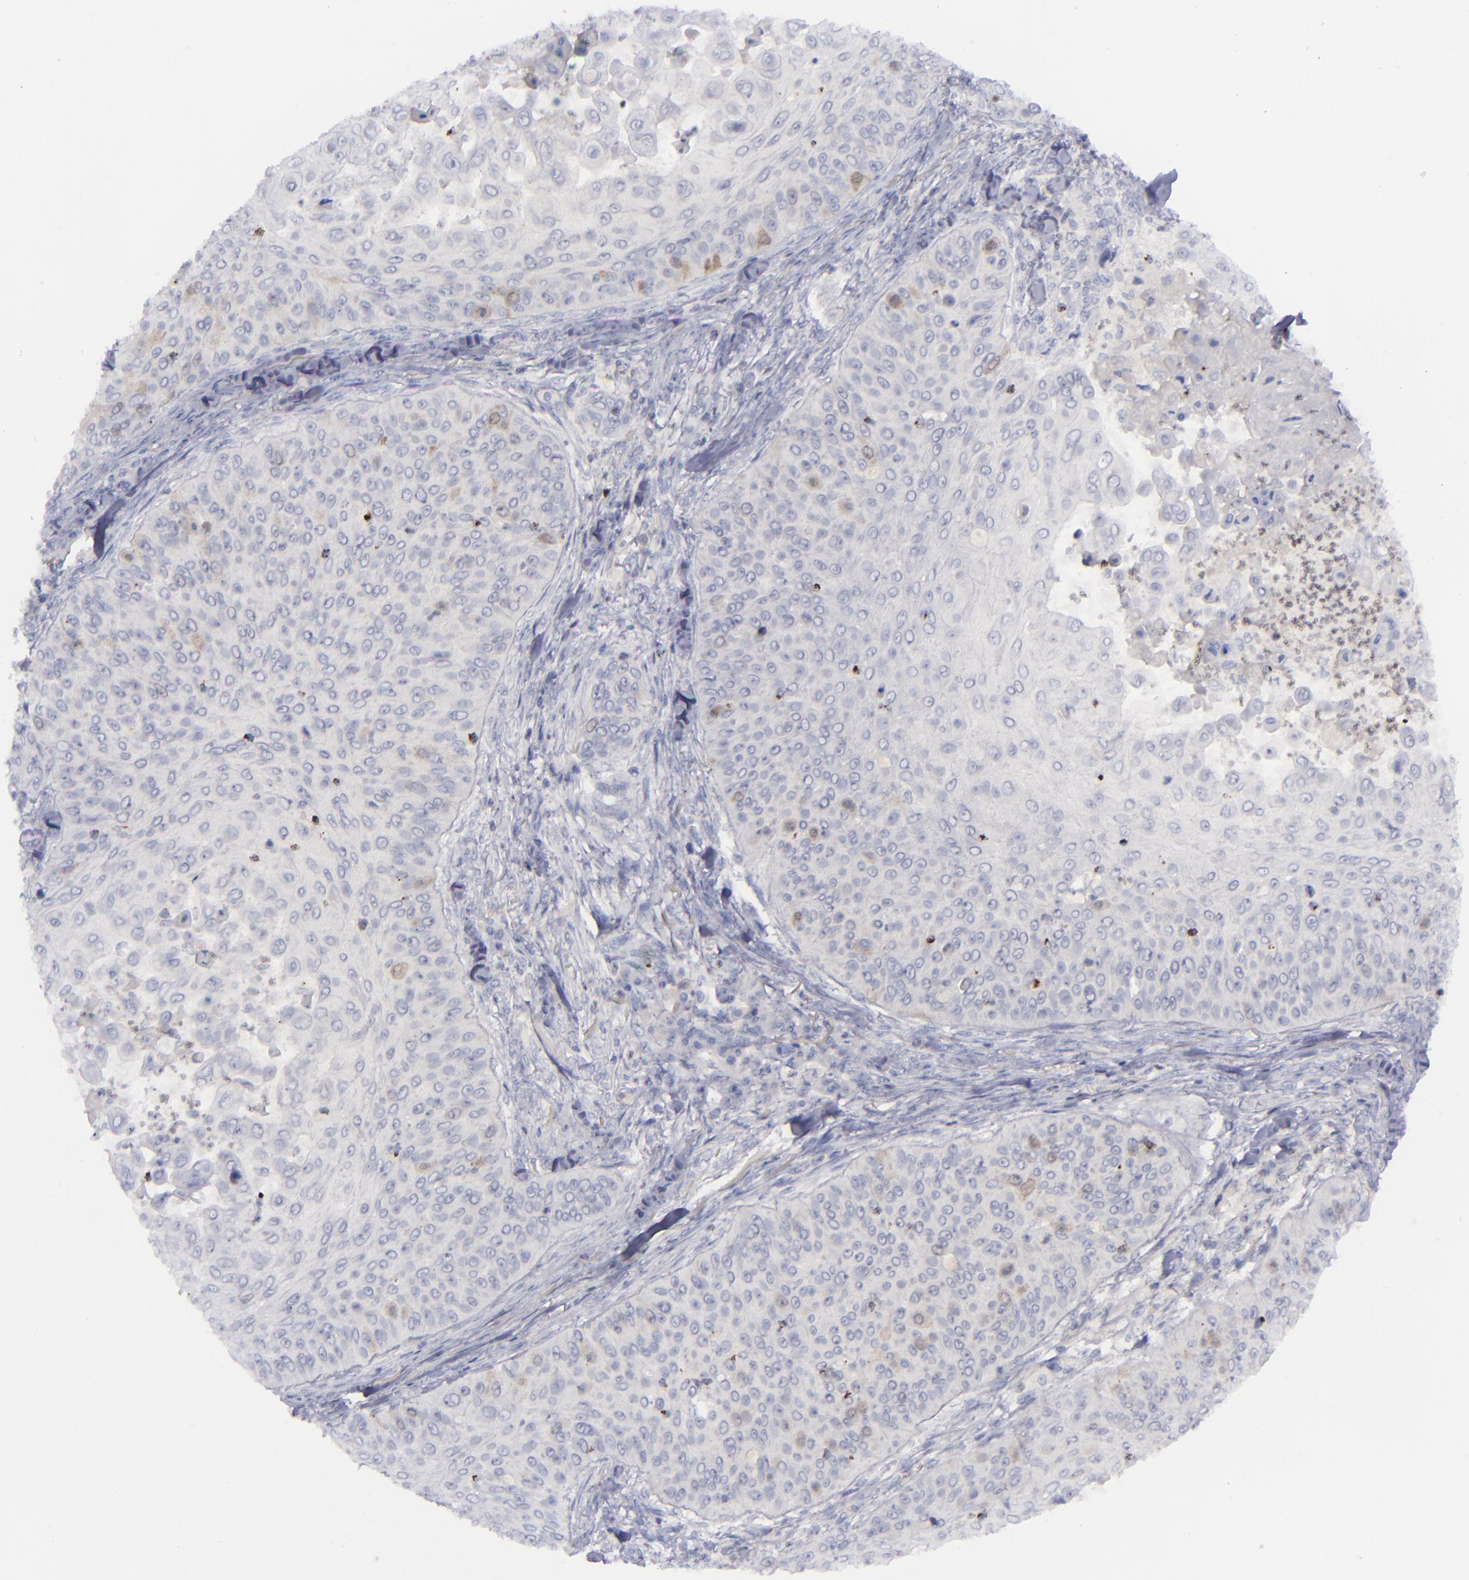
{"staining": {"intensity": "weak", "quantity": "<25%", "location": "cytoplasmic/membranous,nuclear"}, "tissue": "skin cancer", "cell_type": "Tumor cells", "image_type": "cancer", "snomed": [{"axis": "morphology", "description": "Squamous cell carcinoma, NOS"}, {"axis": "topography", "description": "Skin"}], "caption": "An image of human skin cancer (squamous cell carcinoma) is negative for staining in tumor cells.", "gene": "AURKA", "patient": {"sex": "male", "age": 82}}